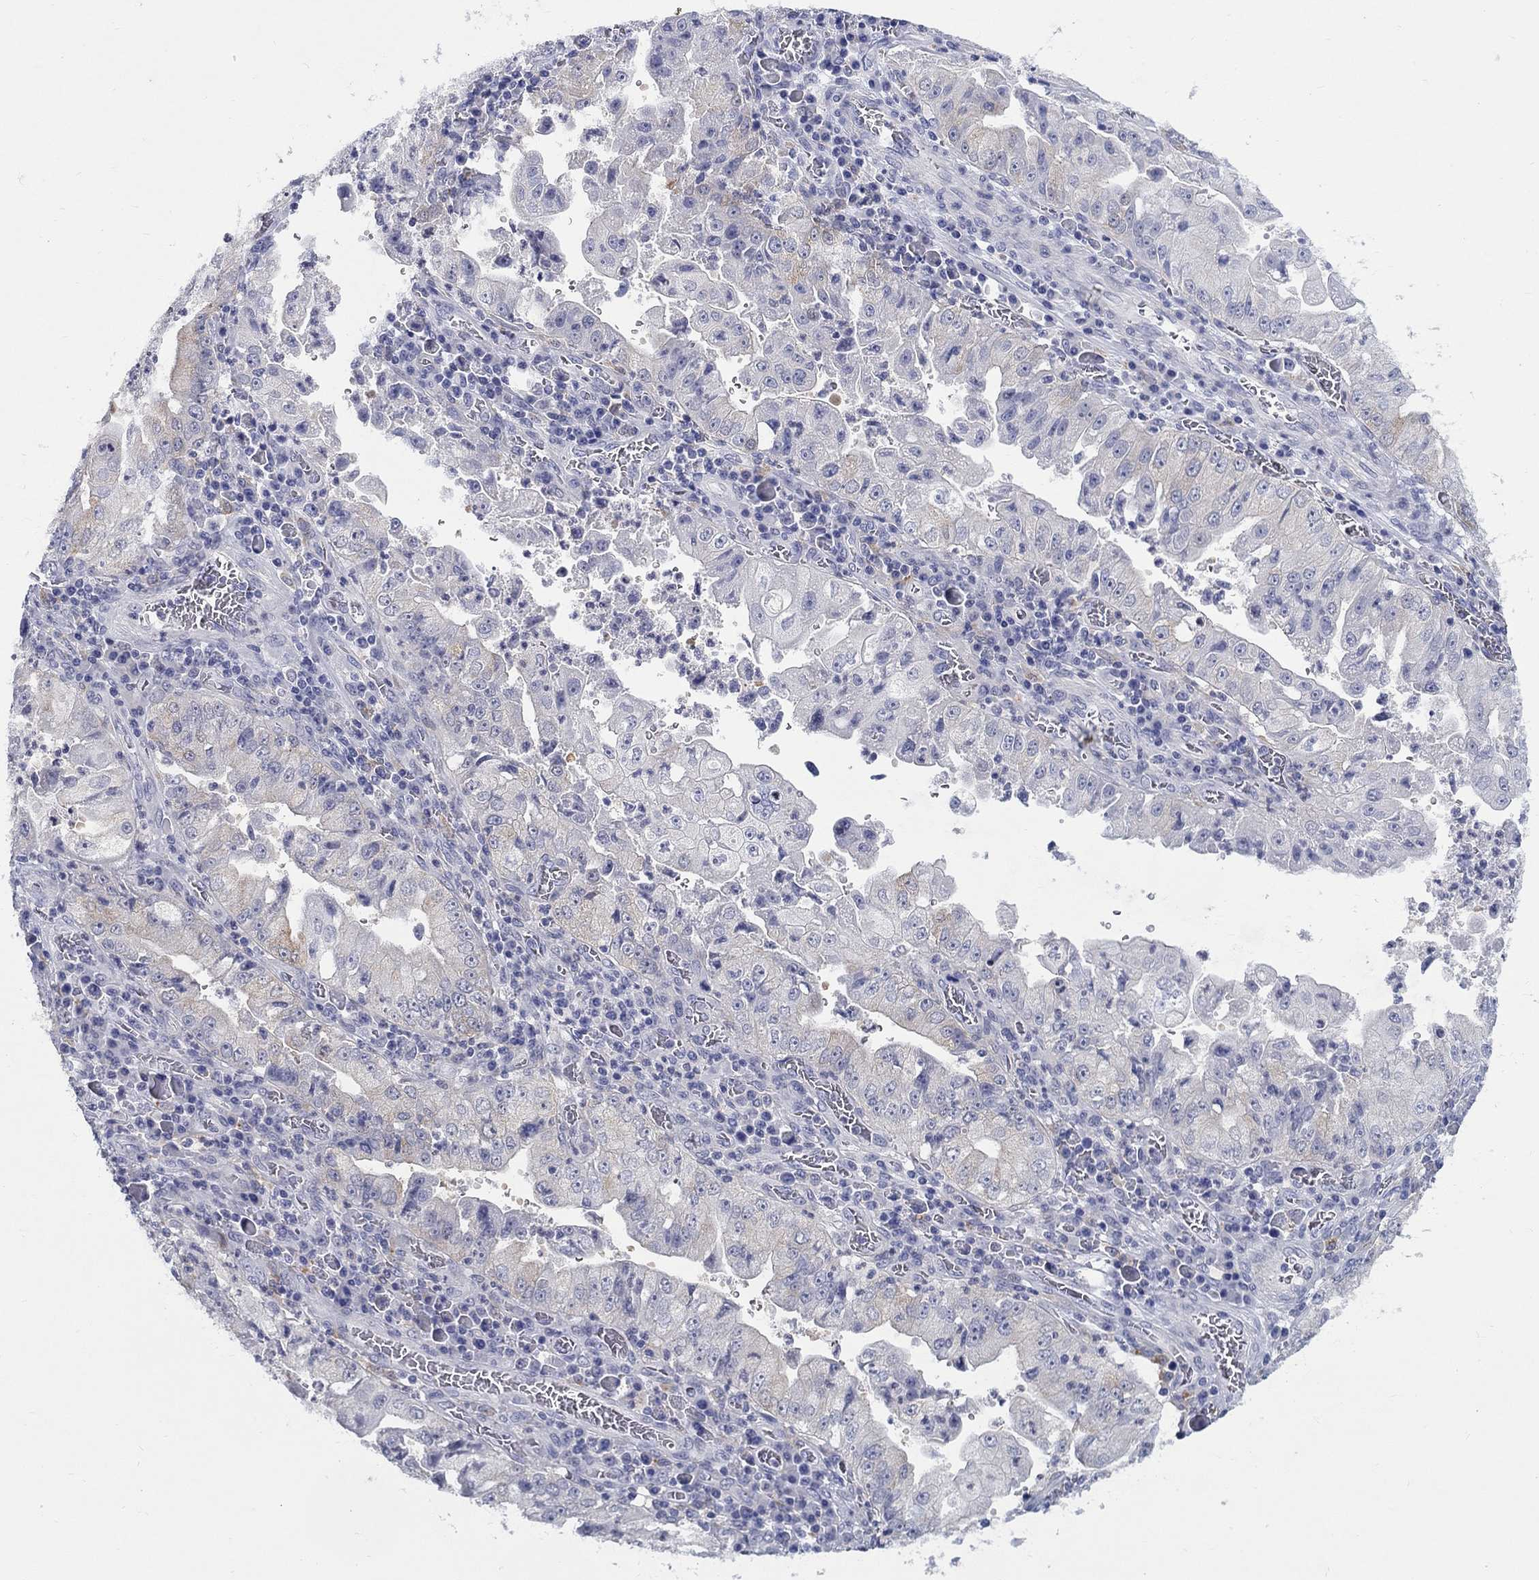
{"staining": {"intensity": "negative", "quantity": "none", "location": "none"}, "tissue": "stomach cancer", "cell_type": "Tumor cells", "image_type": "cancer", "snomed": [{"axis": "morphology", "description": "Adenocarcinoma, NOS"}, {"axis": "topography", "description": "Stomach"}], "caption": "High power microscopy photomicrograph of an immunohistochemistry (IHC) photomicrograph of stomach adenocarcinoma, revealing no significant positivity in tumor cells.", "gene": "RAP1GAP", "patient": {"sex": "male", "age": 76}}